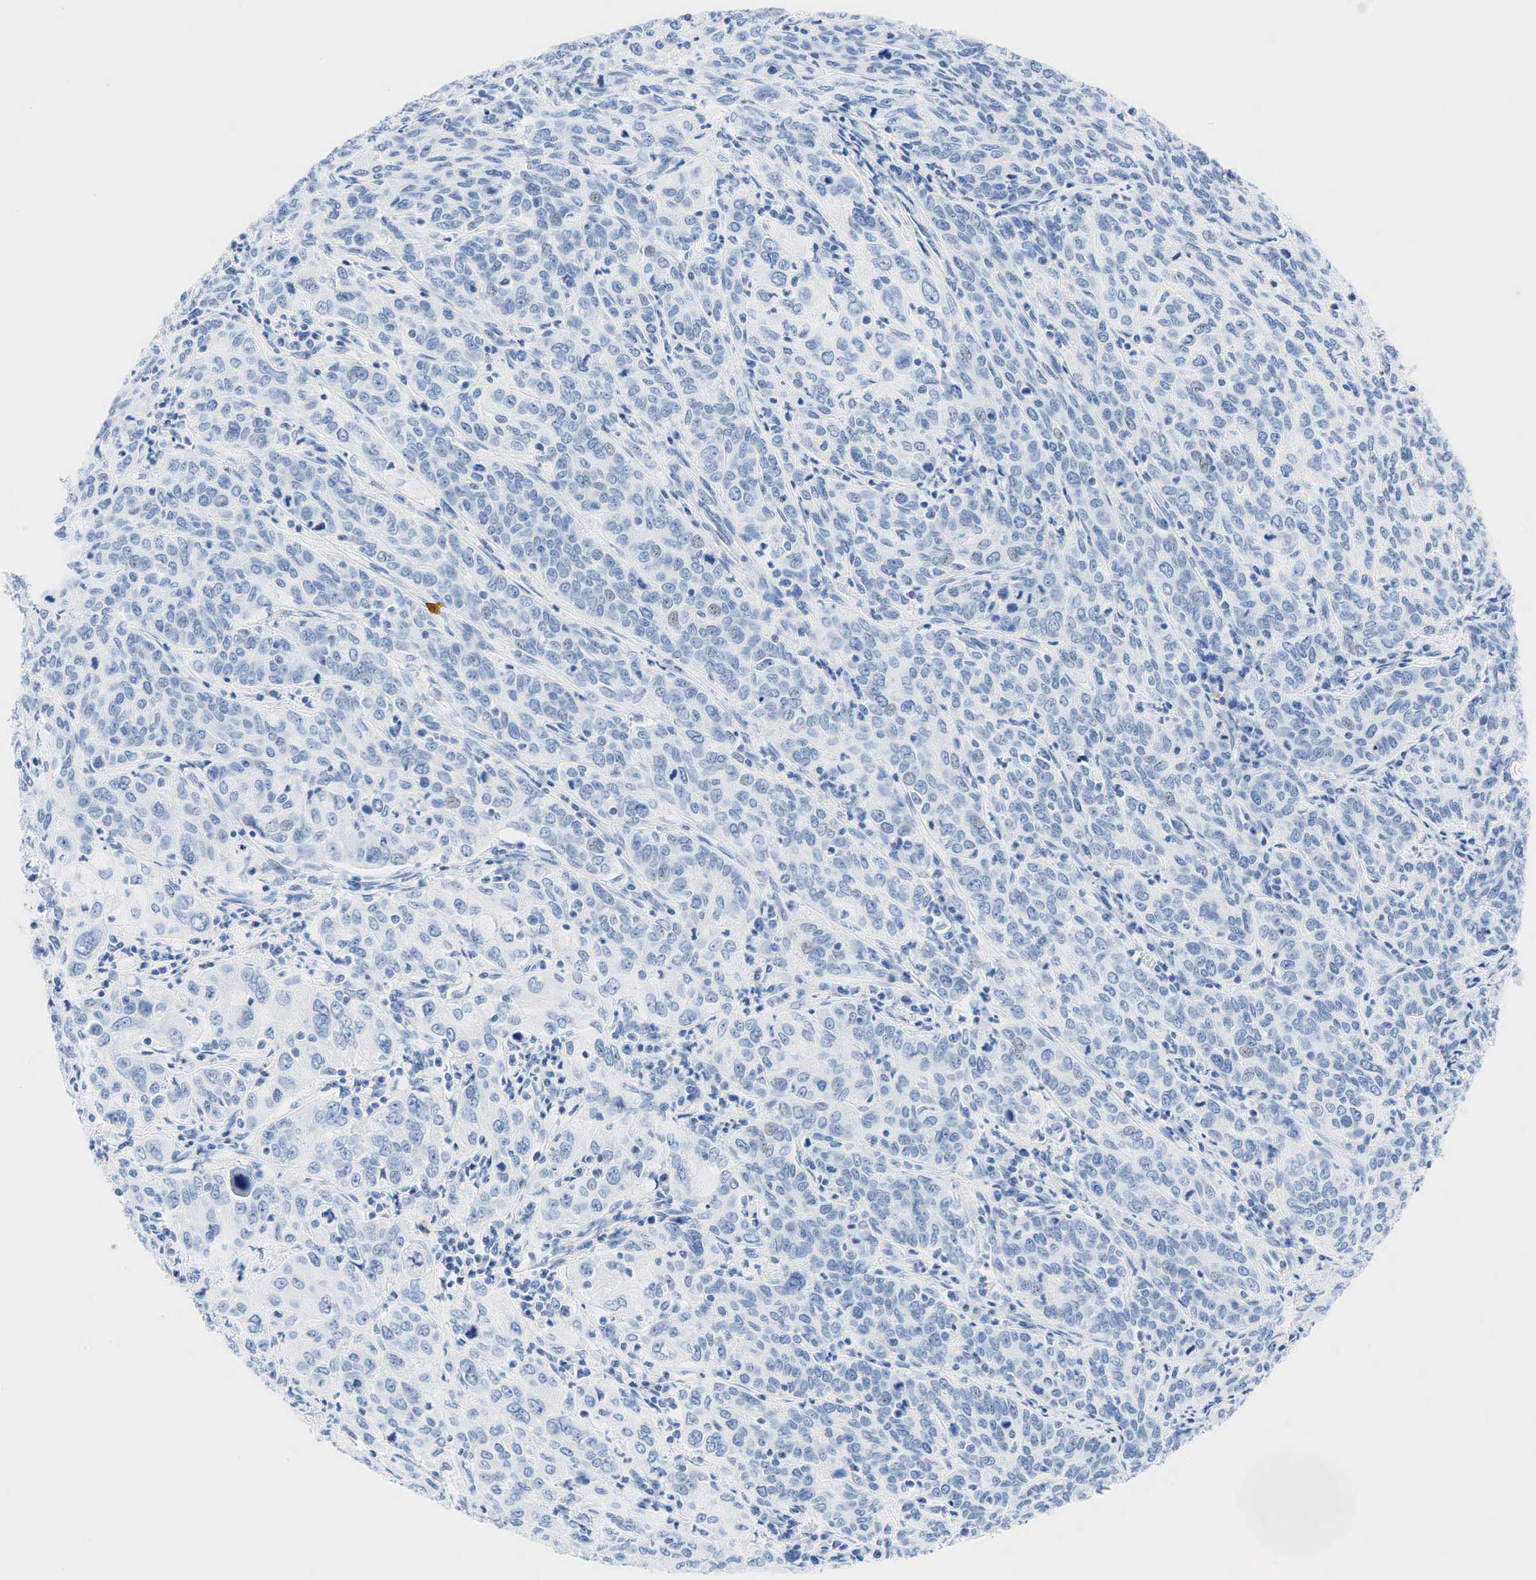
{"staining": {"intensity": "negative", "quantity": "none", "location": "none"}, "tissue": "cervical cancer", "cell_type": "Tumor cells", "image_type": "cancer", "snomed": [{"axis": "morphology", "description": "Squamous cell carcinoma, NOS"}, {"axis": "topography", "description": "Cervix"}], "caption": "Protein analysis of cervical cancer reveals no significant expression in tumor cells.", "gene": "INHA", "patient": {"sex": "female", "age": 38}}